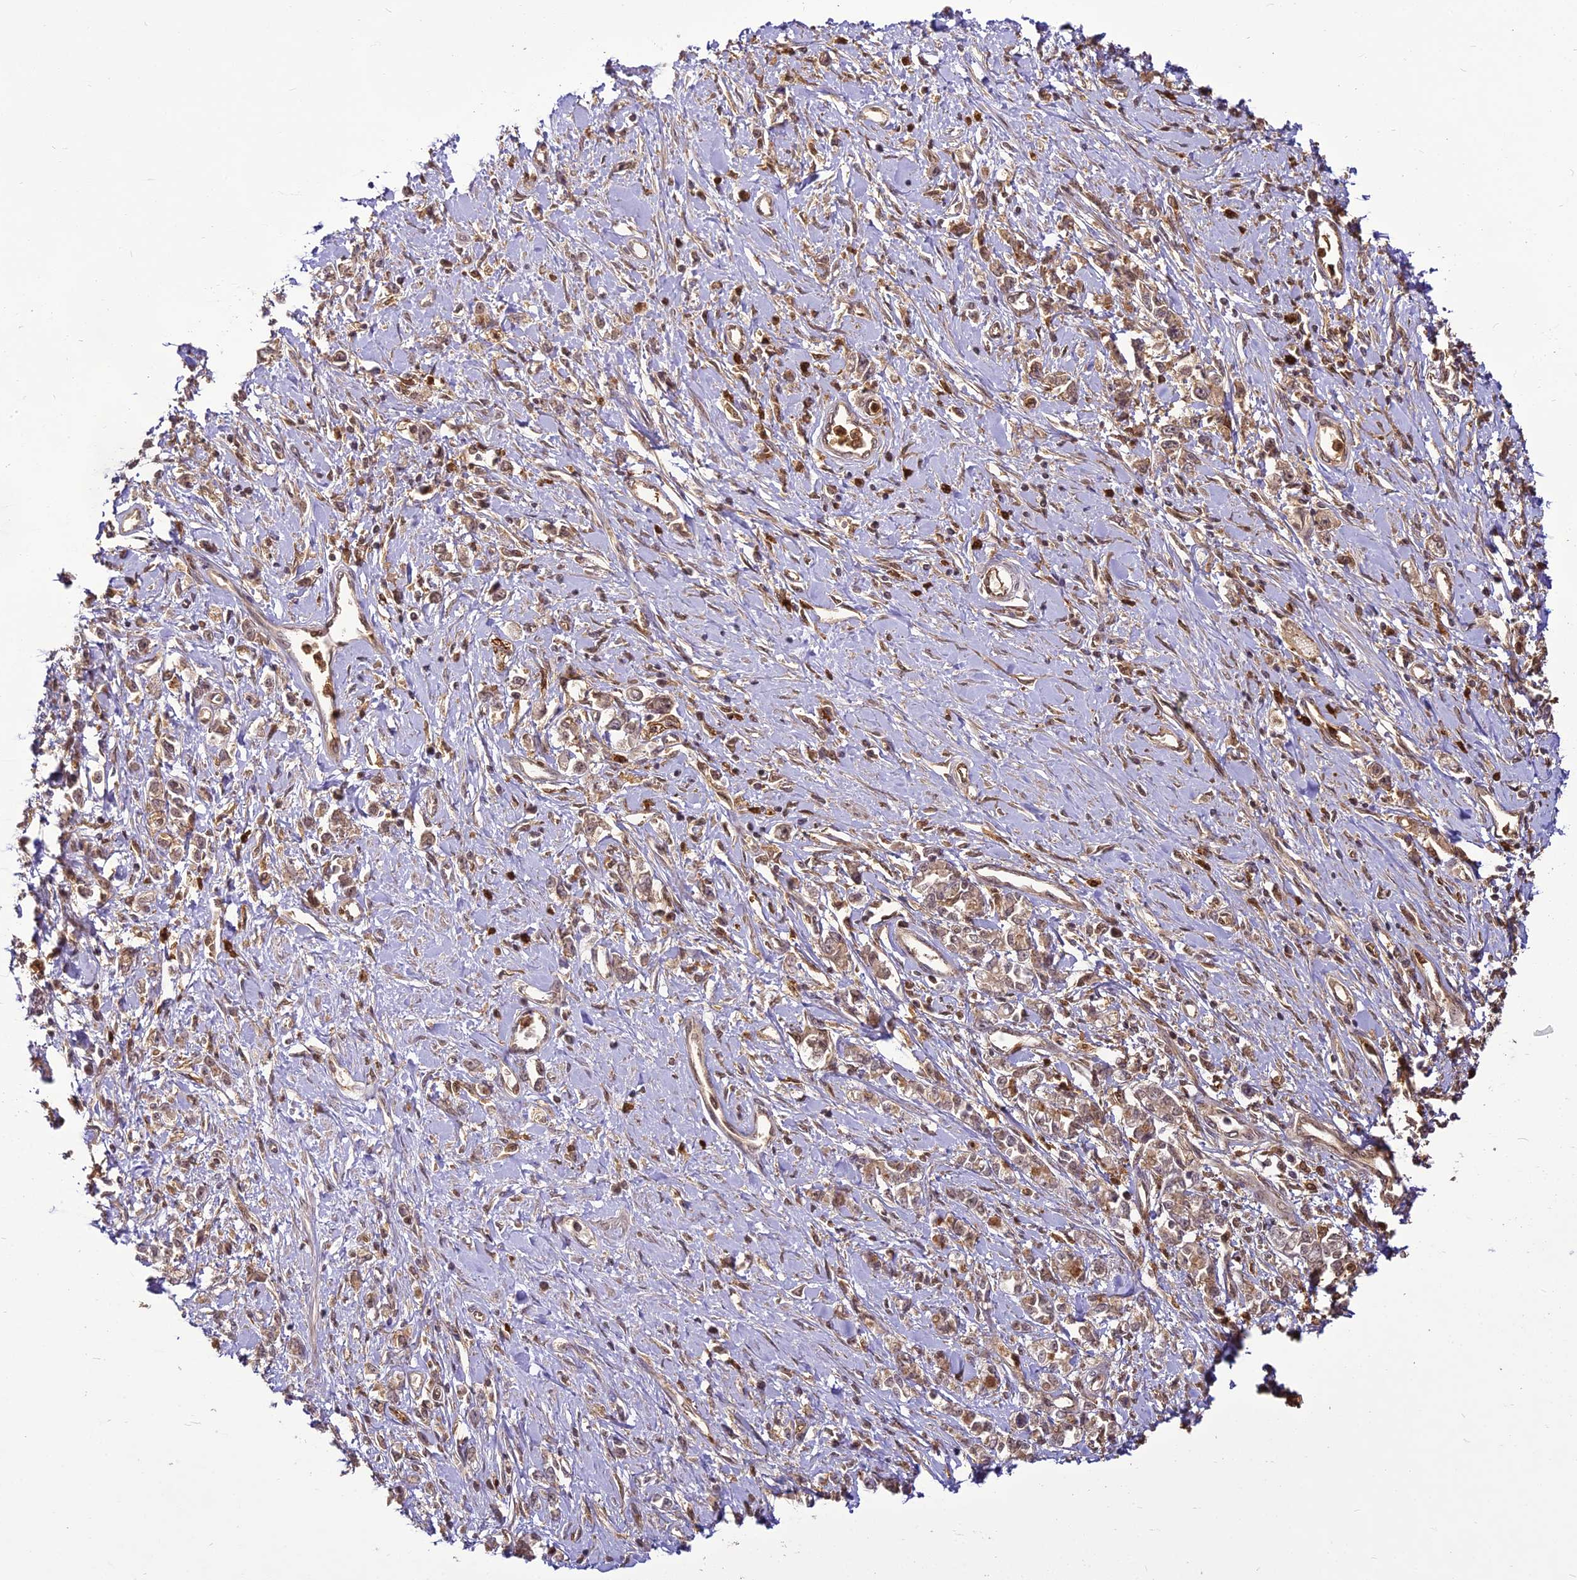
{"staining": {"intensity": "moderate", "quantity": ">75%", "location": "cytoplasmic/membranous"}, "tissue": "stomach cancer", "cell_type": "Tumor cells", "image_type": "cancer", "snomed": [{"axis": "morphology", "description": "Adenocarcinoma, NOS"}, {"axis": "topography", "description": "Stomach"}], "caption": "Brown immunohistochemical staining in human adenocarcinoma (stomach) demonstrates moderate cytoplasmic/membranous expression in approximately >75% of tumor cells.", "gene": "BCDIN3D", "patient": {"sex": "female", "age": 76}}